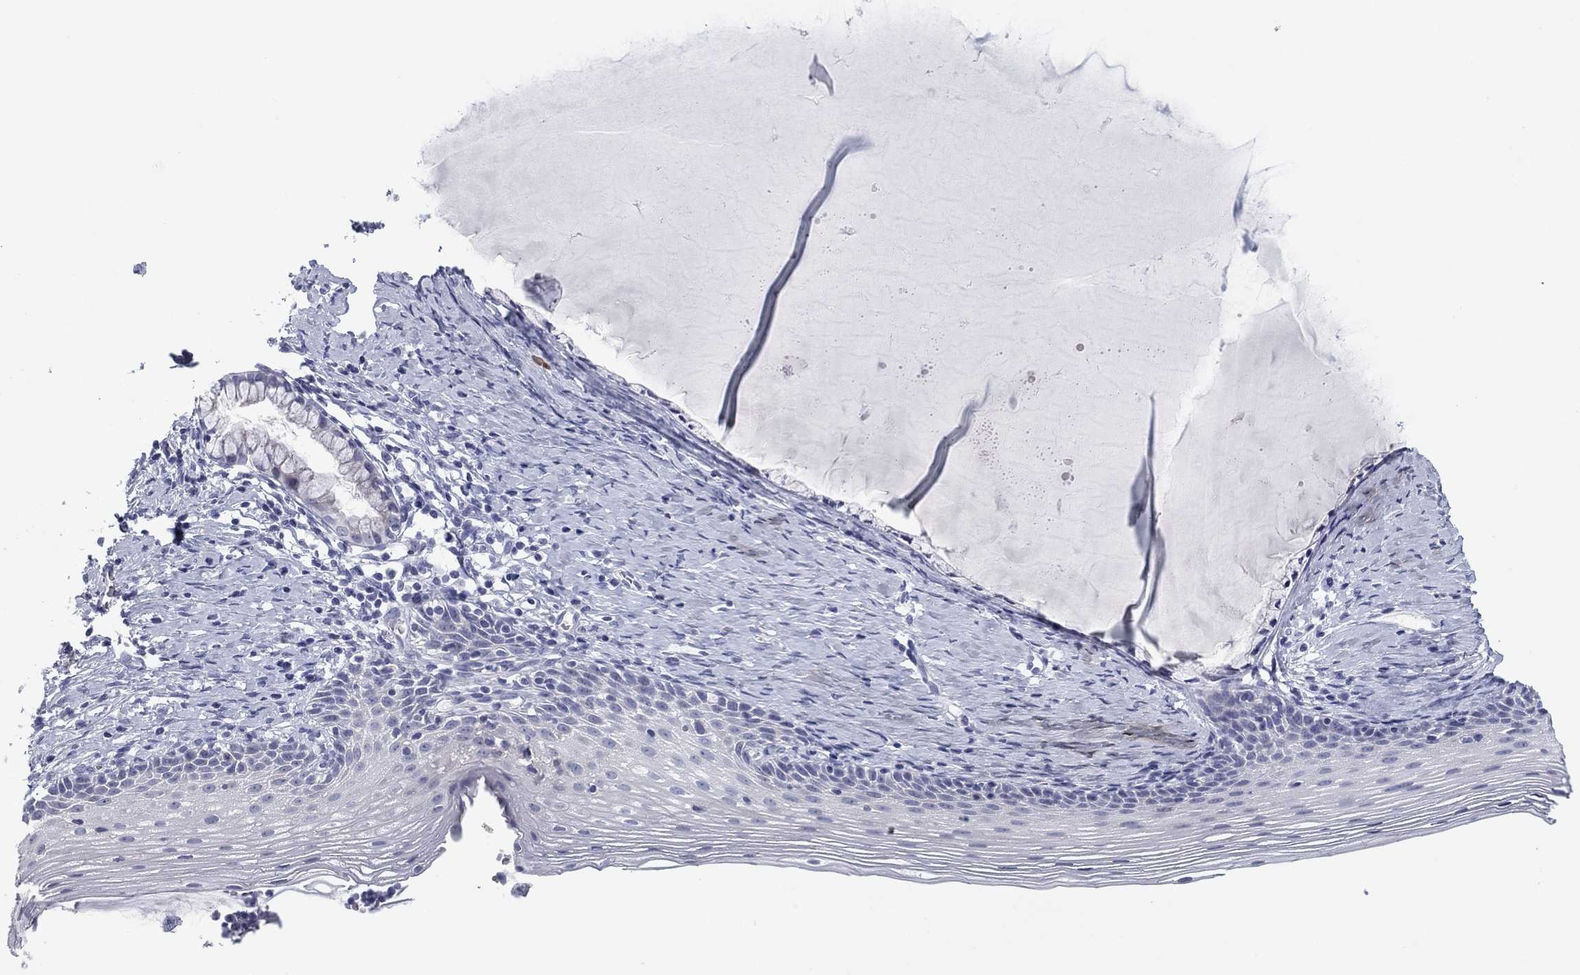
{"staining": {"intensity": "negative", "quantity": "none", "location": "none"}, "tissue": "cervix", "cell_type": "Glandular cells", "image_type": "normal", "snomed": [{"axis": "morphology", "description": "Normal tissue, NOS"}, {"axis": "topography", "description": "Cervix"}], "caption": "A high-resolution photomicrograph shows IHC staining of benign cervix, which reveals no significant positivity in glandular cells.", "gene": "PRPH", "patient": {"sex": "female", "age": 39}}